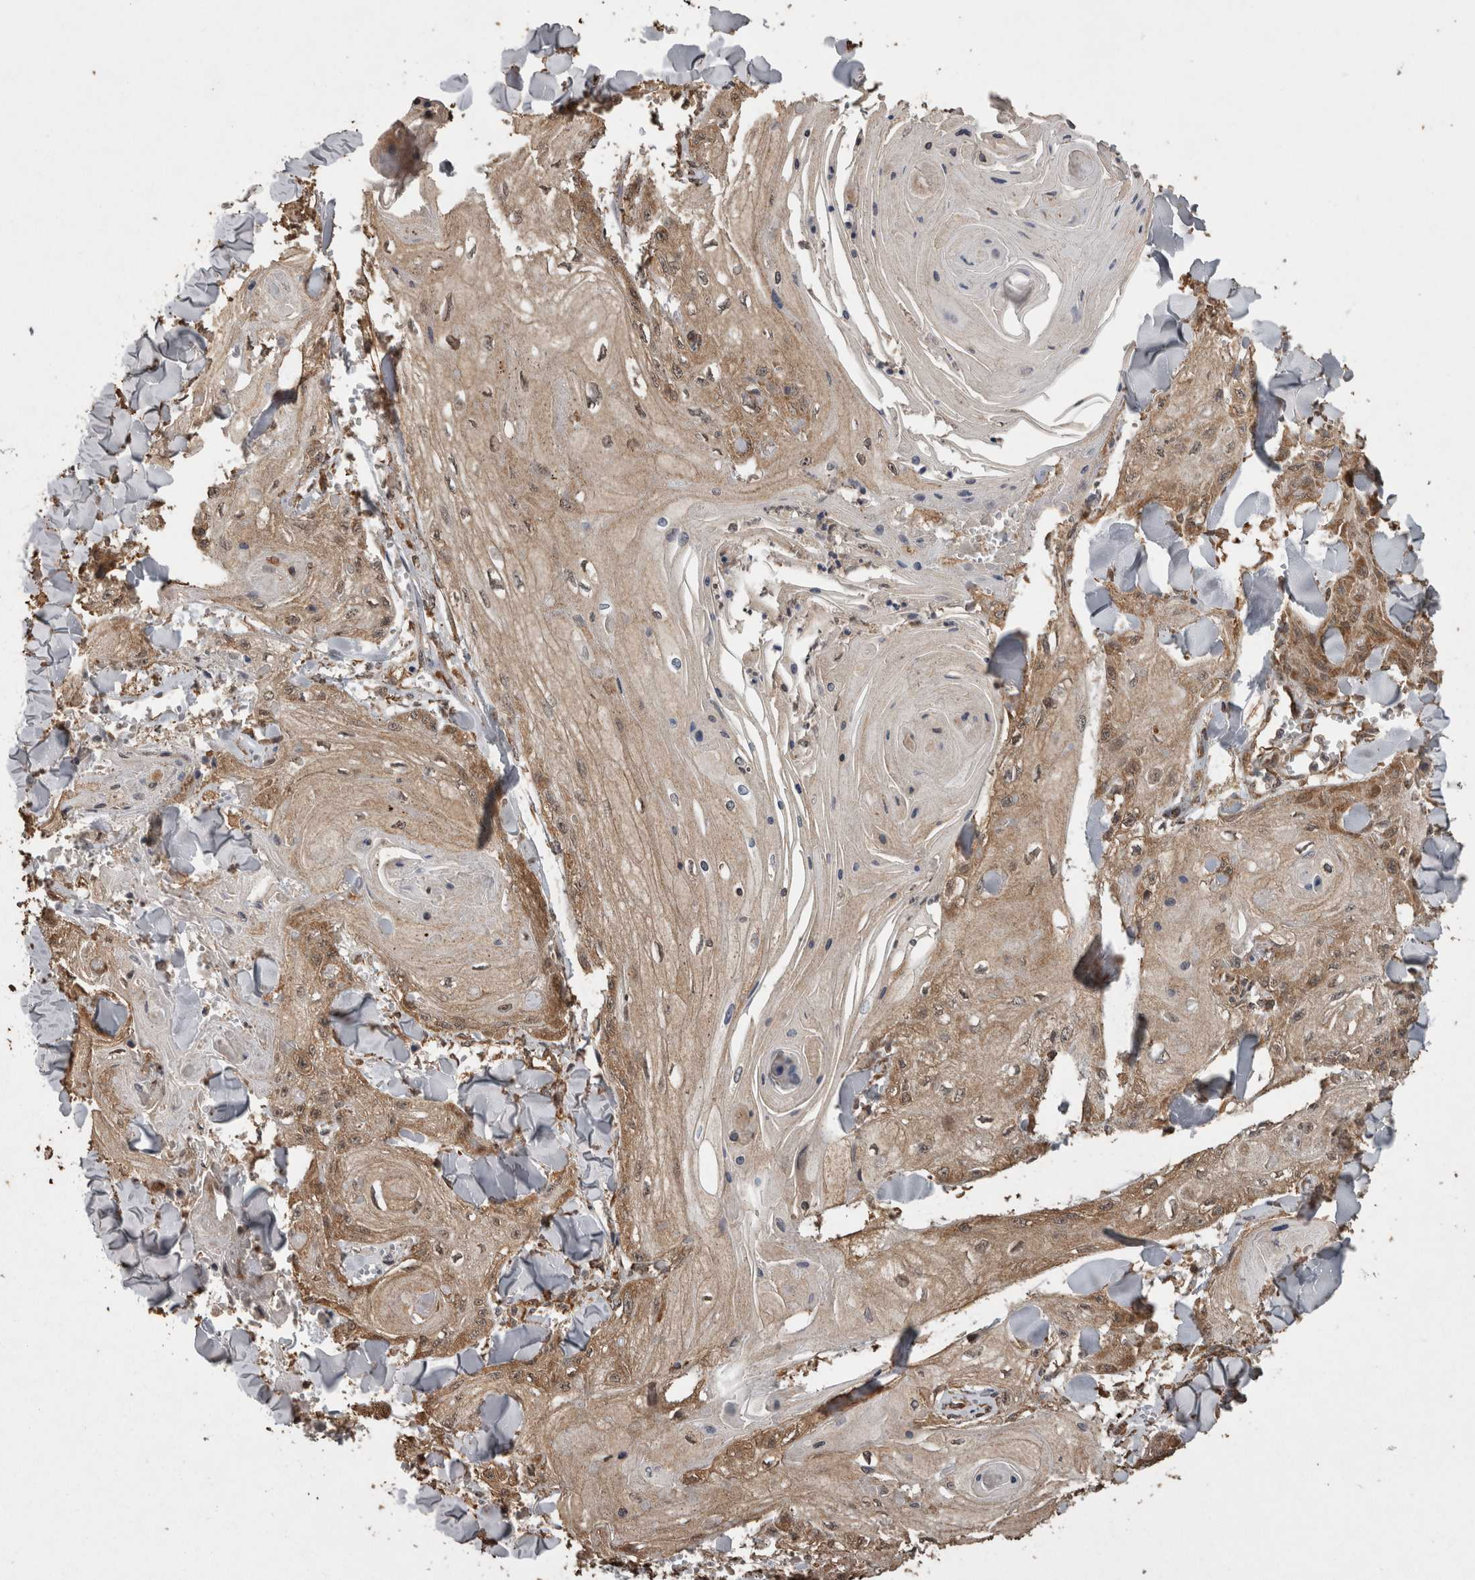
{"staining": {"intensity": "moderate", "quantity": ">75%", "location": "cytoplasmic/membranous"}, "tissue": "skin cancer", "cell_type": "Tumor cells", "image_type": "cancer", "snomed": [{"axis": "morphology", "description": "Squamous cell carcinoma, NOS"}, {"axis": "topography", "description": "Skin"}], "caption": "Immunohistochemical staining of human skin squamous cell carcinoma reveals moderate cytoplasmic/membranous protein expression in approximately >75% of tumor cells.", "gene": "PINK1", "patient": {"sex": "male", "age": 74}}